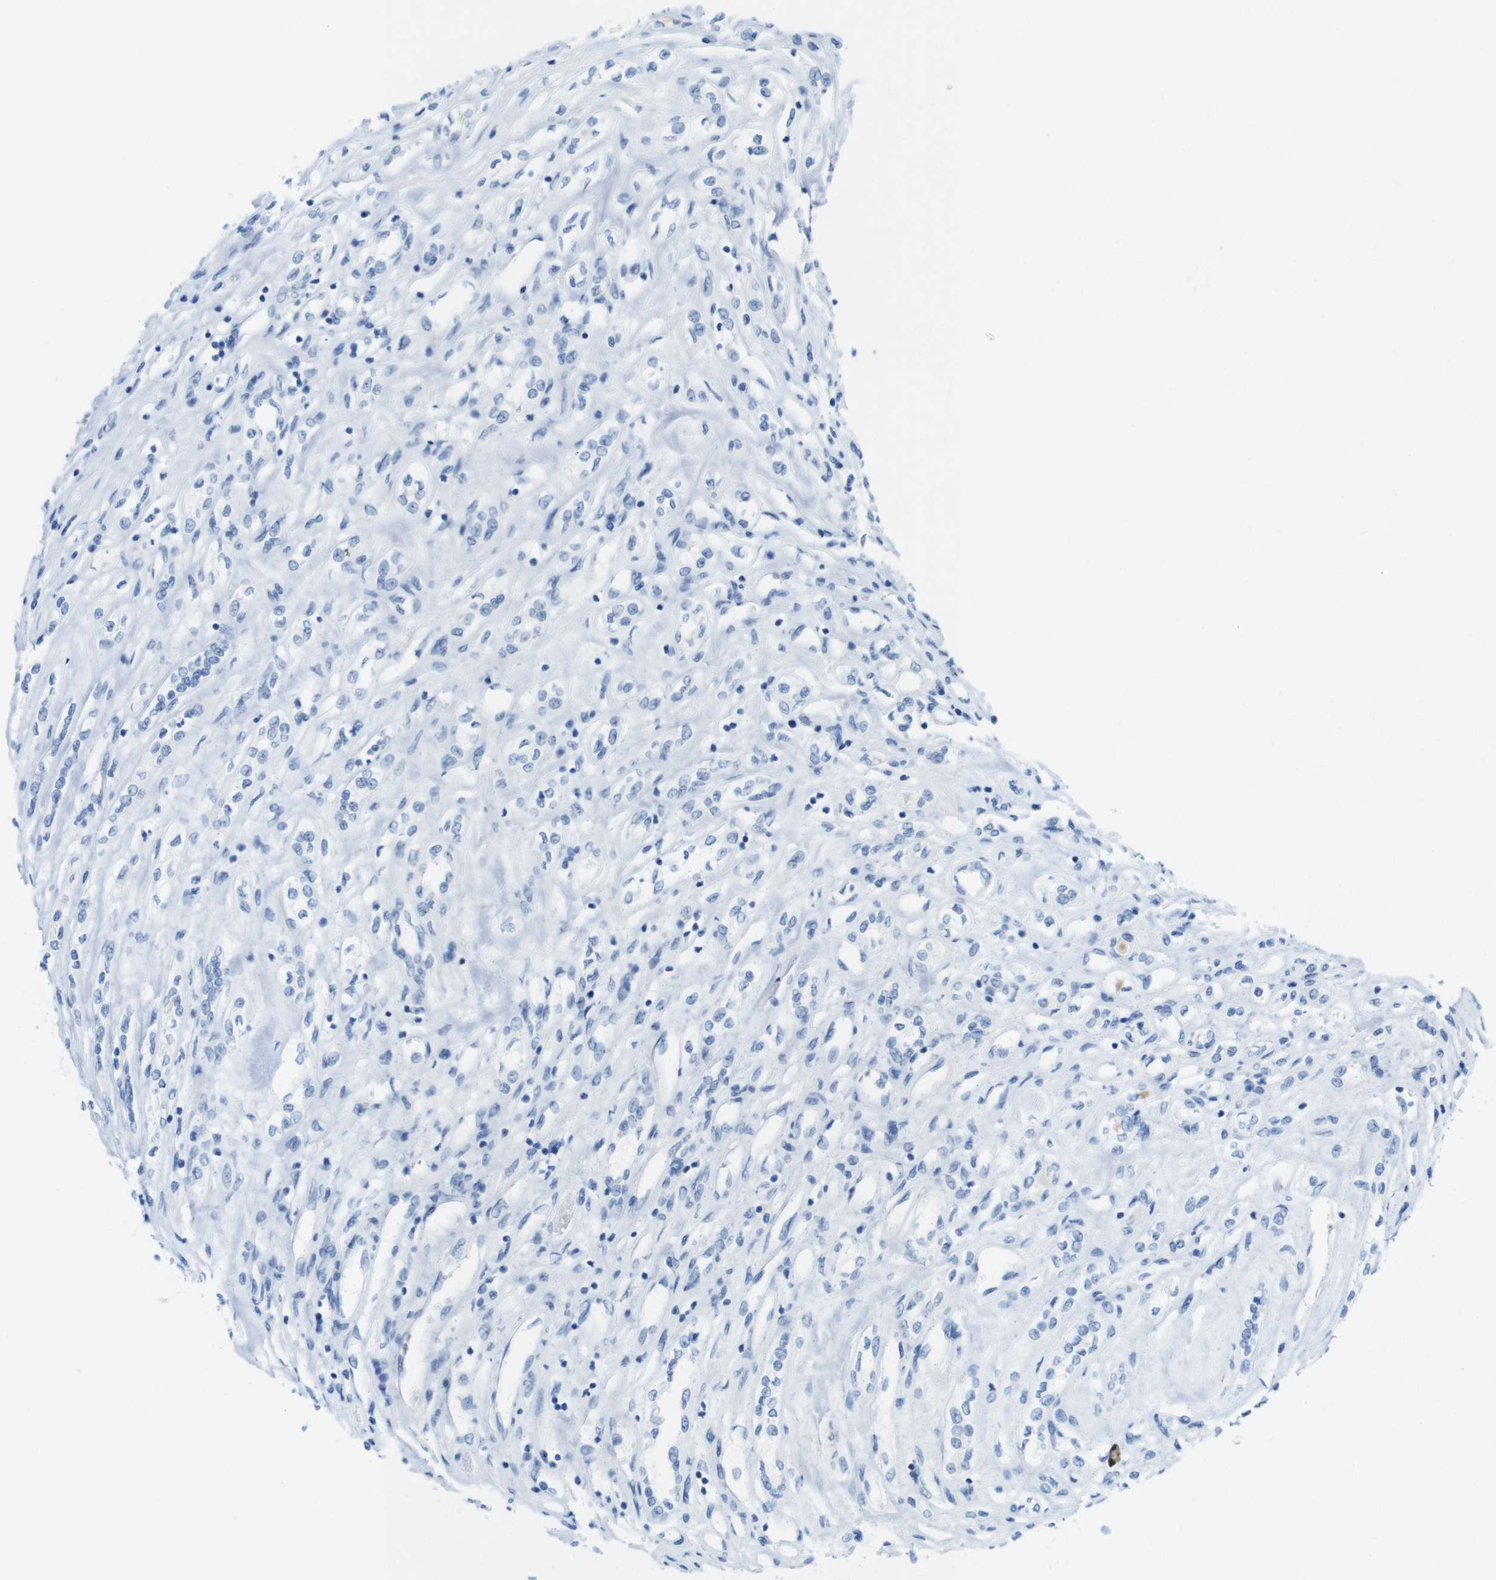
{"staining": {"intensity": "negative", "quantity": "none", "location": "none"}, "tissue": "renal cancer", "cell_type": "Tumor cells", "image_type": "cancer", "snomed": [{"axis": "morphology", "description": "Adenocarcinoma, NOS"}, {"axis": "topography", "description": "Kidney"}], "caption": "There is no significant staining in tumor cells of renal cancer. The staining is performed using DAB (3,3'-diaminobenzidine) brown chromogen with nuclei counter-stained in using hematoxylin.", "gene": "OPN1SW", "patient": {"sex": "female", "age": 70}}